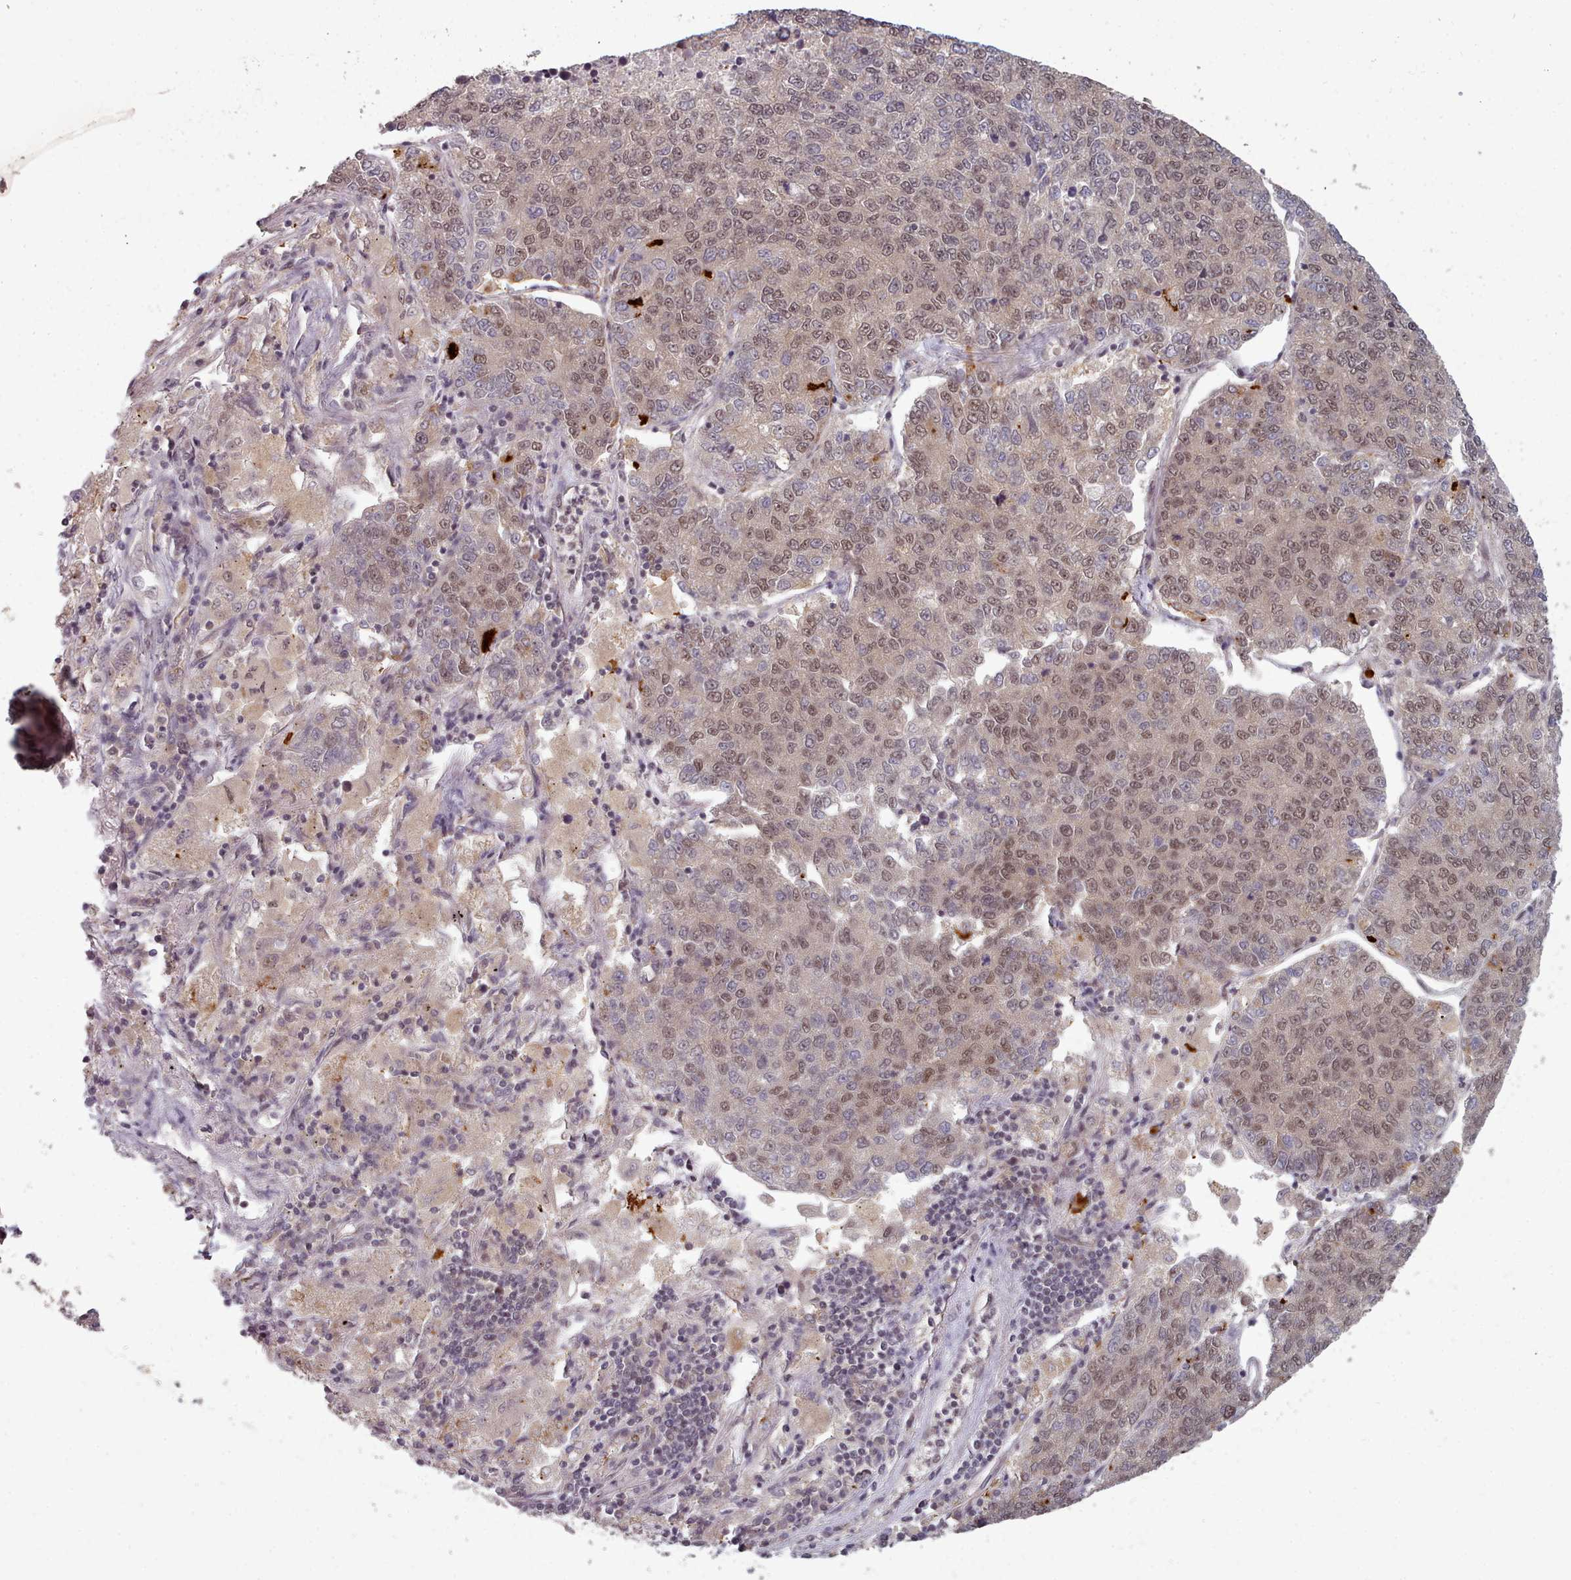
{"staining": {"intensity": "weak", "quantity": "25%-75%", "location": "cytoplasmic/membranous,nuclear"}, "tissue": "lung cancer", "cell_type": "Tumor cells", "image_type": "cancer", "snomed": [{"axis": "morphology", "description": "Adenocarcinoma, NOS"}, {"axis": "topography", "description": "Lung"}], "caption": "A low amount of weak cytoplasmic/membranous and nuclear expression is identified in about 25%-75% of tumor cells in lung cancer (adenocarcinoma) tissue. The protein is shown in brown color, while the nuclei are stained blue.", "gene": "DHX8", "patient": {"sex": "male", "age": 49}}